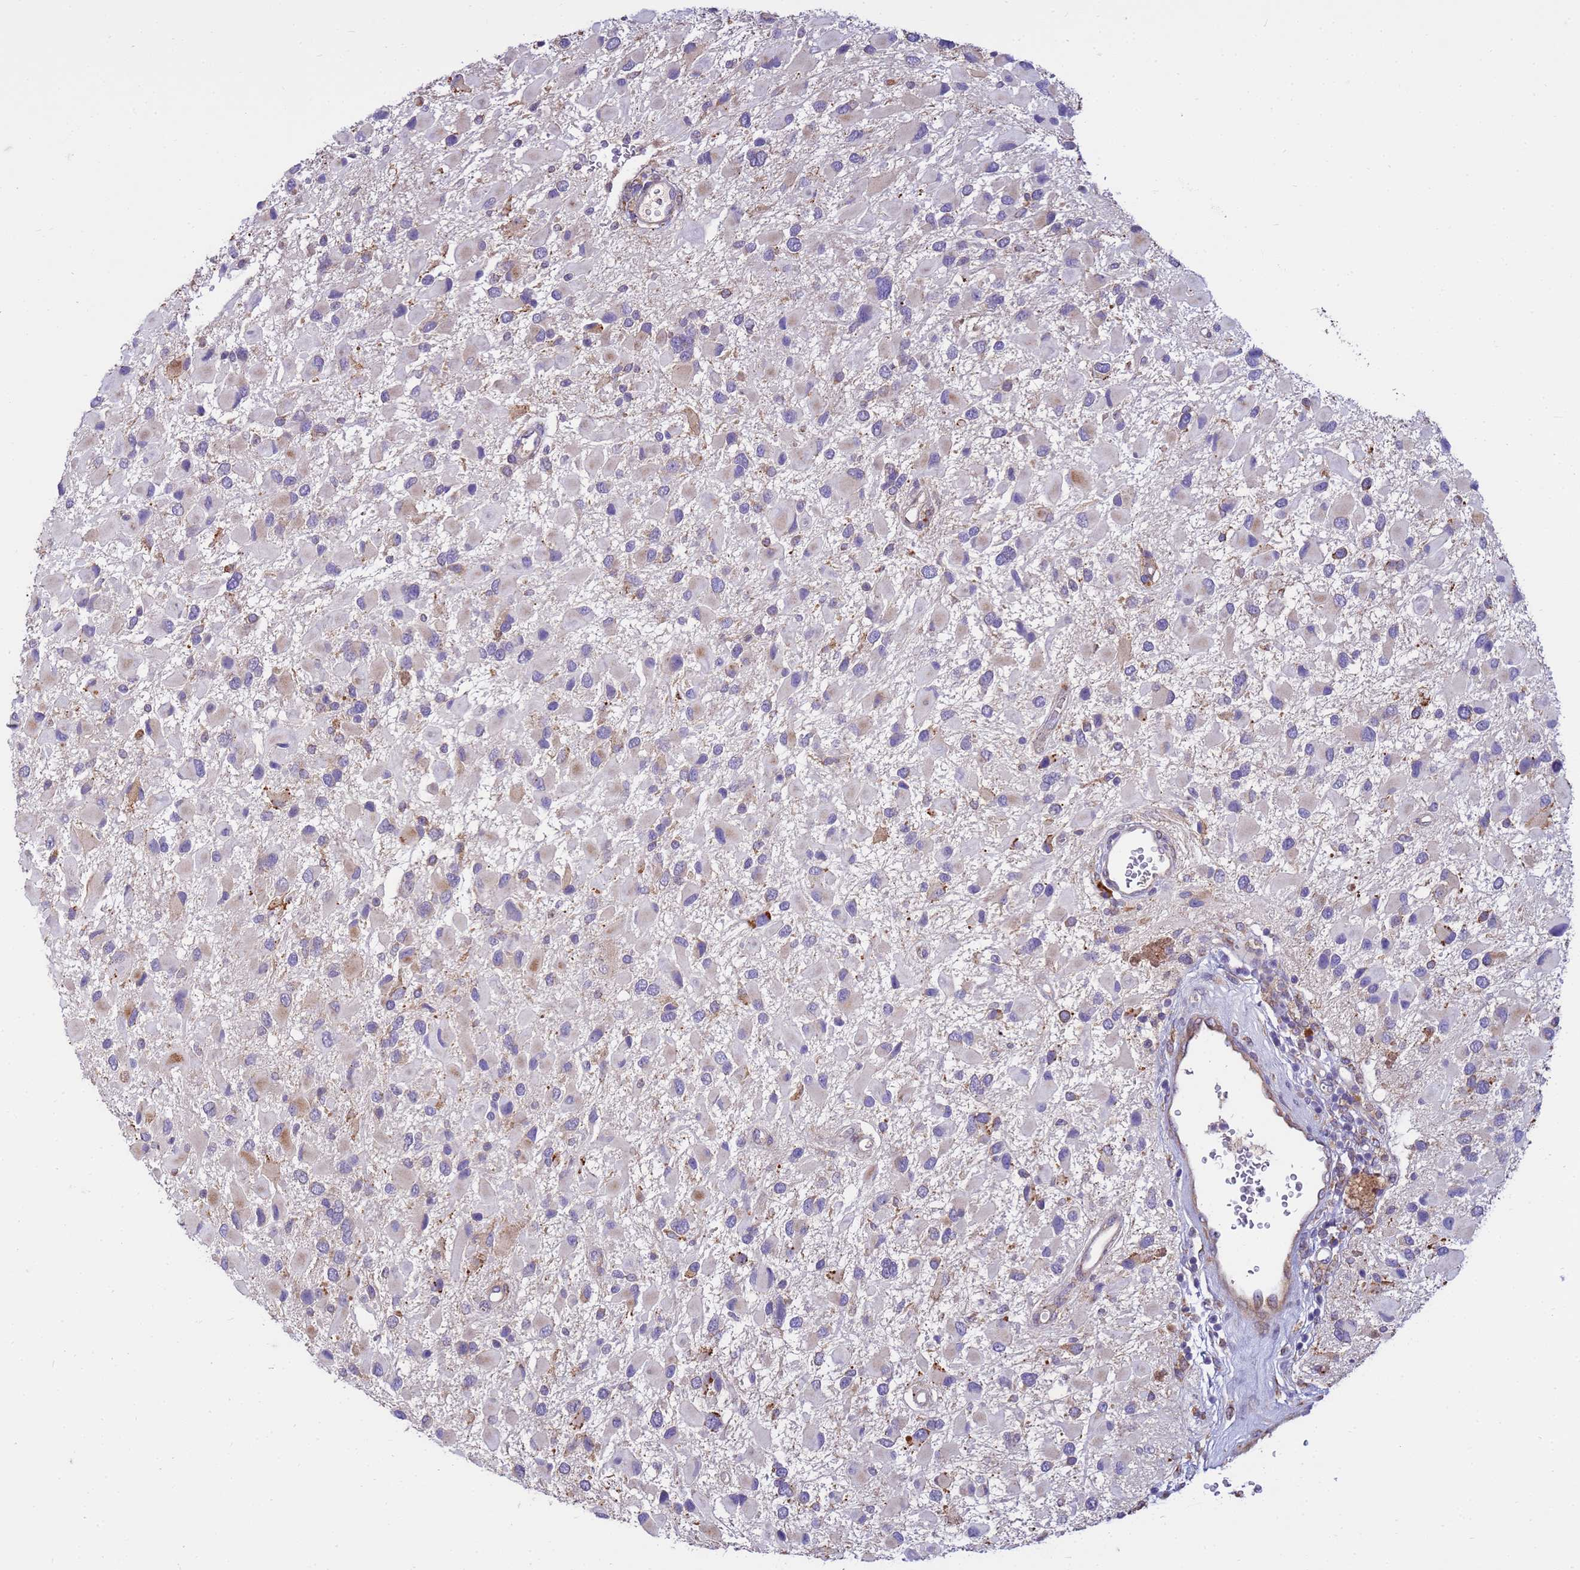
{"staining": {"intensity": "weak", "quantity": "<25%", "location": "cytoplasmic/membranous"}, "tissue": "glioma", "cell_type": "Tumor cells", "image_type": "cancer", "snomed": [{"axis": "morphology", "description": "Glioma, malignant, High grade"}, {"axis": "topography", "description": "Brain"}], "caption": "IHC photomicrograph of neoplastic tissue: human malignant glioma (high-grade) stained with DAB demonstrates no significant protein positivity in tumor cells.", "gene": "THAP5", "patient": {"sex": "male", "age": 53}}